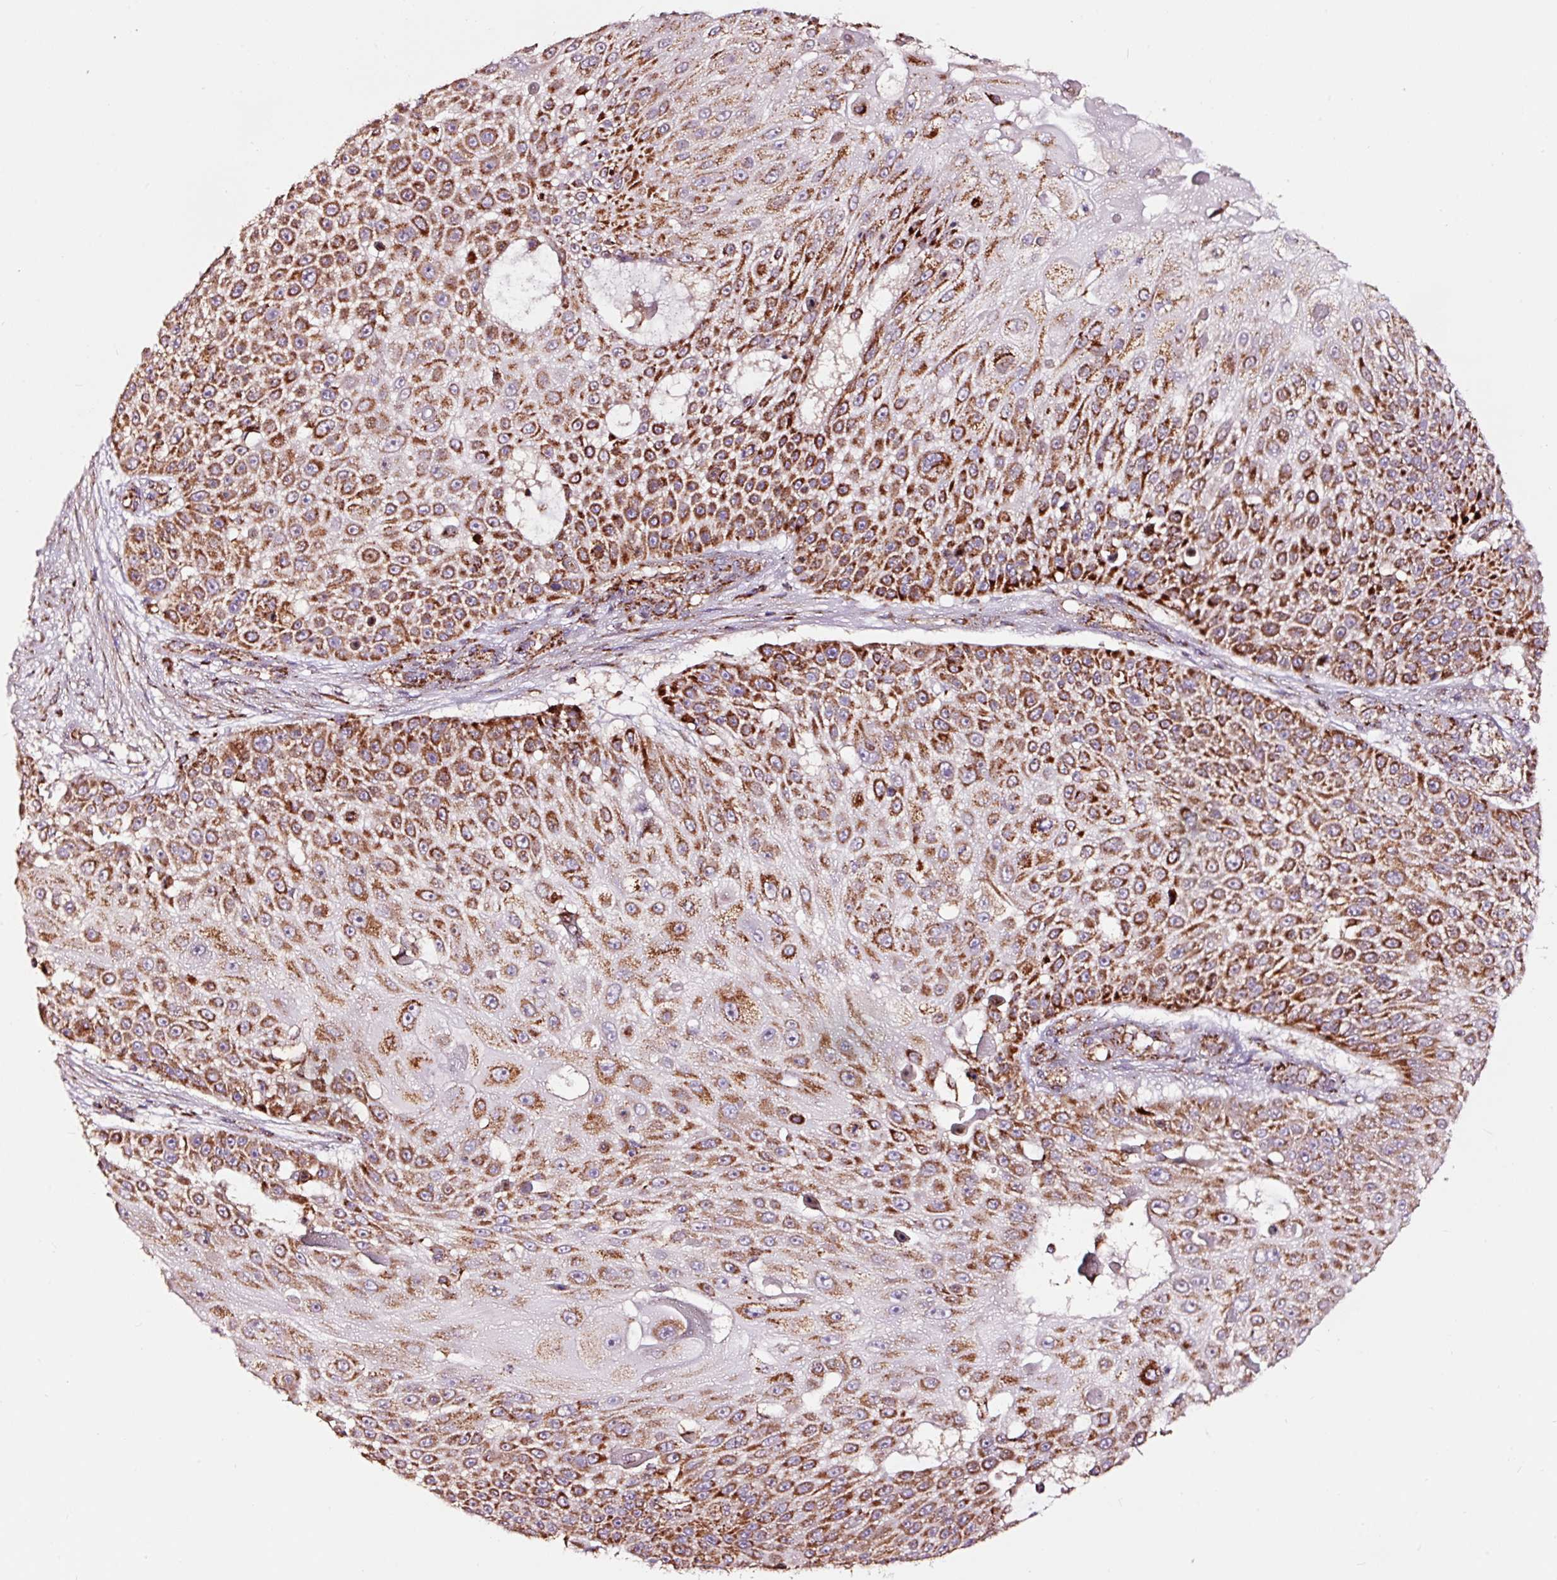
{"staining": {"intensity": "strong", "quantity": ">75%", "location": "cytoplasmic/membranous"}, "tissue": "skin cancer", "cell_type": "Tumor cells", "image_type": "cancer", "snomed": [{"axis": "morphology", "description": "Squamous cell carcinoma, NOS"}, {"axis": "topography", "description": "Skin"}], "caption": "A micrograph of human skin cancer (squamous cell carcinoma) stained for a protein displays strong cytoplasmic/membranous brown staining in tumor cells.", "gene": "TPM1", "patient": {"sex": "female", "age": 86}}